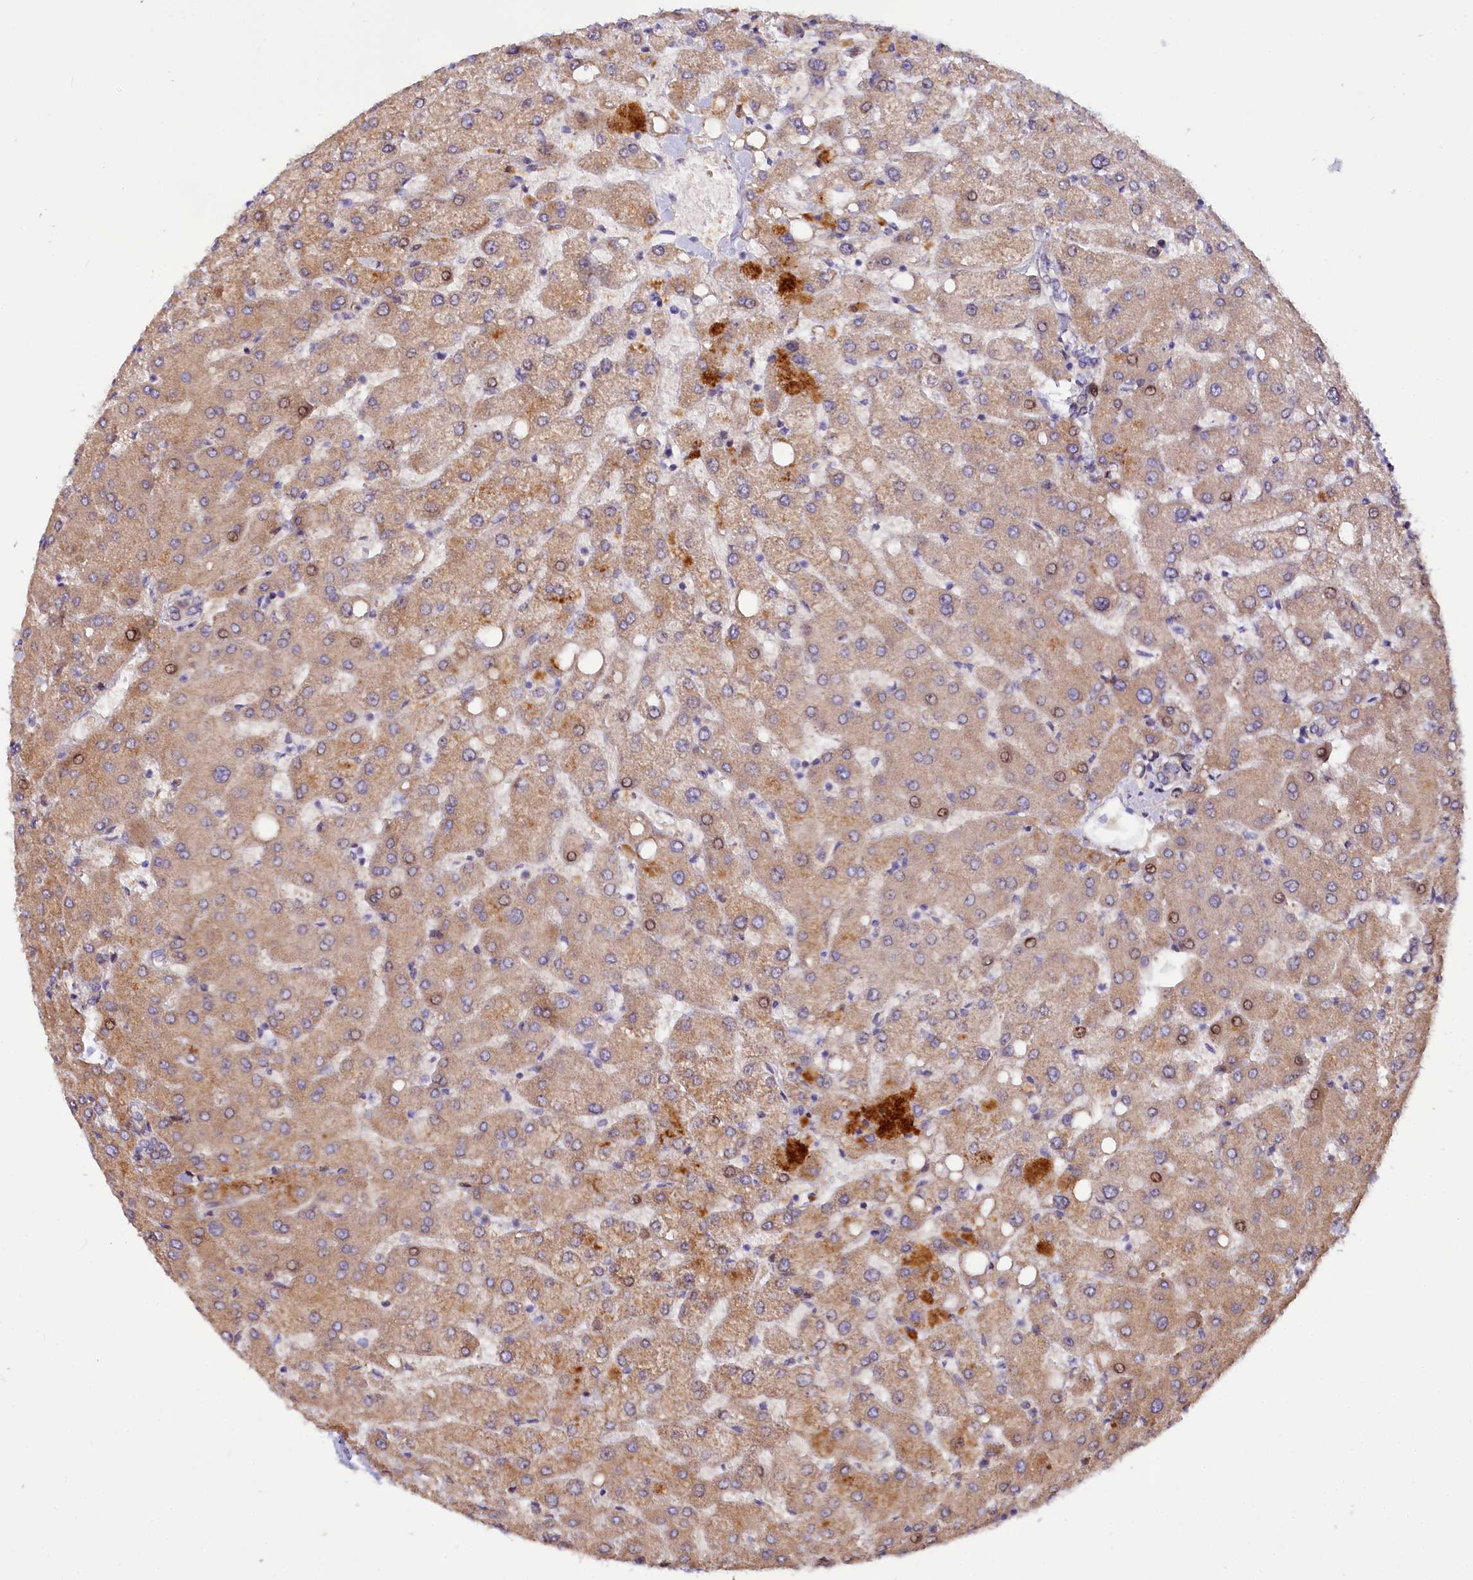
{"staining": {"intensity": "moderate", "quantity": ">75%", "location": "cytoplasmic/membranous"}, "tissue": "liver", "cell_type": "Cholangiocytes", "image_type": "normal", "snomed": [{"axis": "morphology", "description": "Normal tissue, NOS"}, {"axis": "topography", "description": "Liver"}], "caption": "A high-resolution photomicrograph shows immunohistochemistry (IHC) staining of unremarkable liver, which shows moderate cytoplasmic/membranous expression in approximately >75% of cholangiocytes. The protein is stained brown, and the nuclei are stained in blue (DAB IHC with brightfield microscopy, high magnification).", "gene": "PDZRN3", "patient": {"sex": "female", "age": 54}}